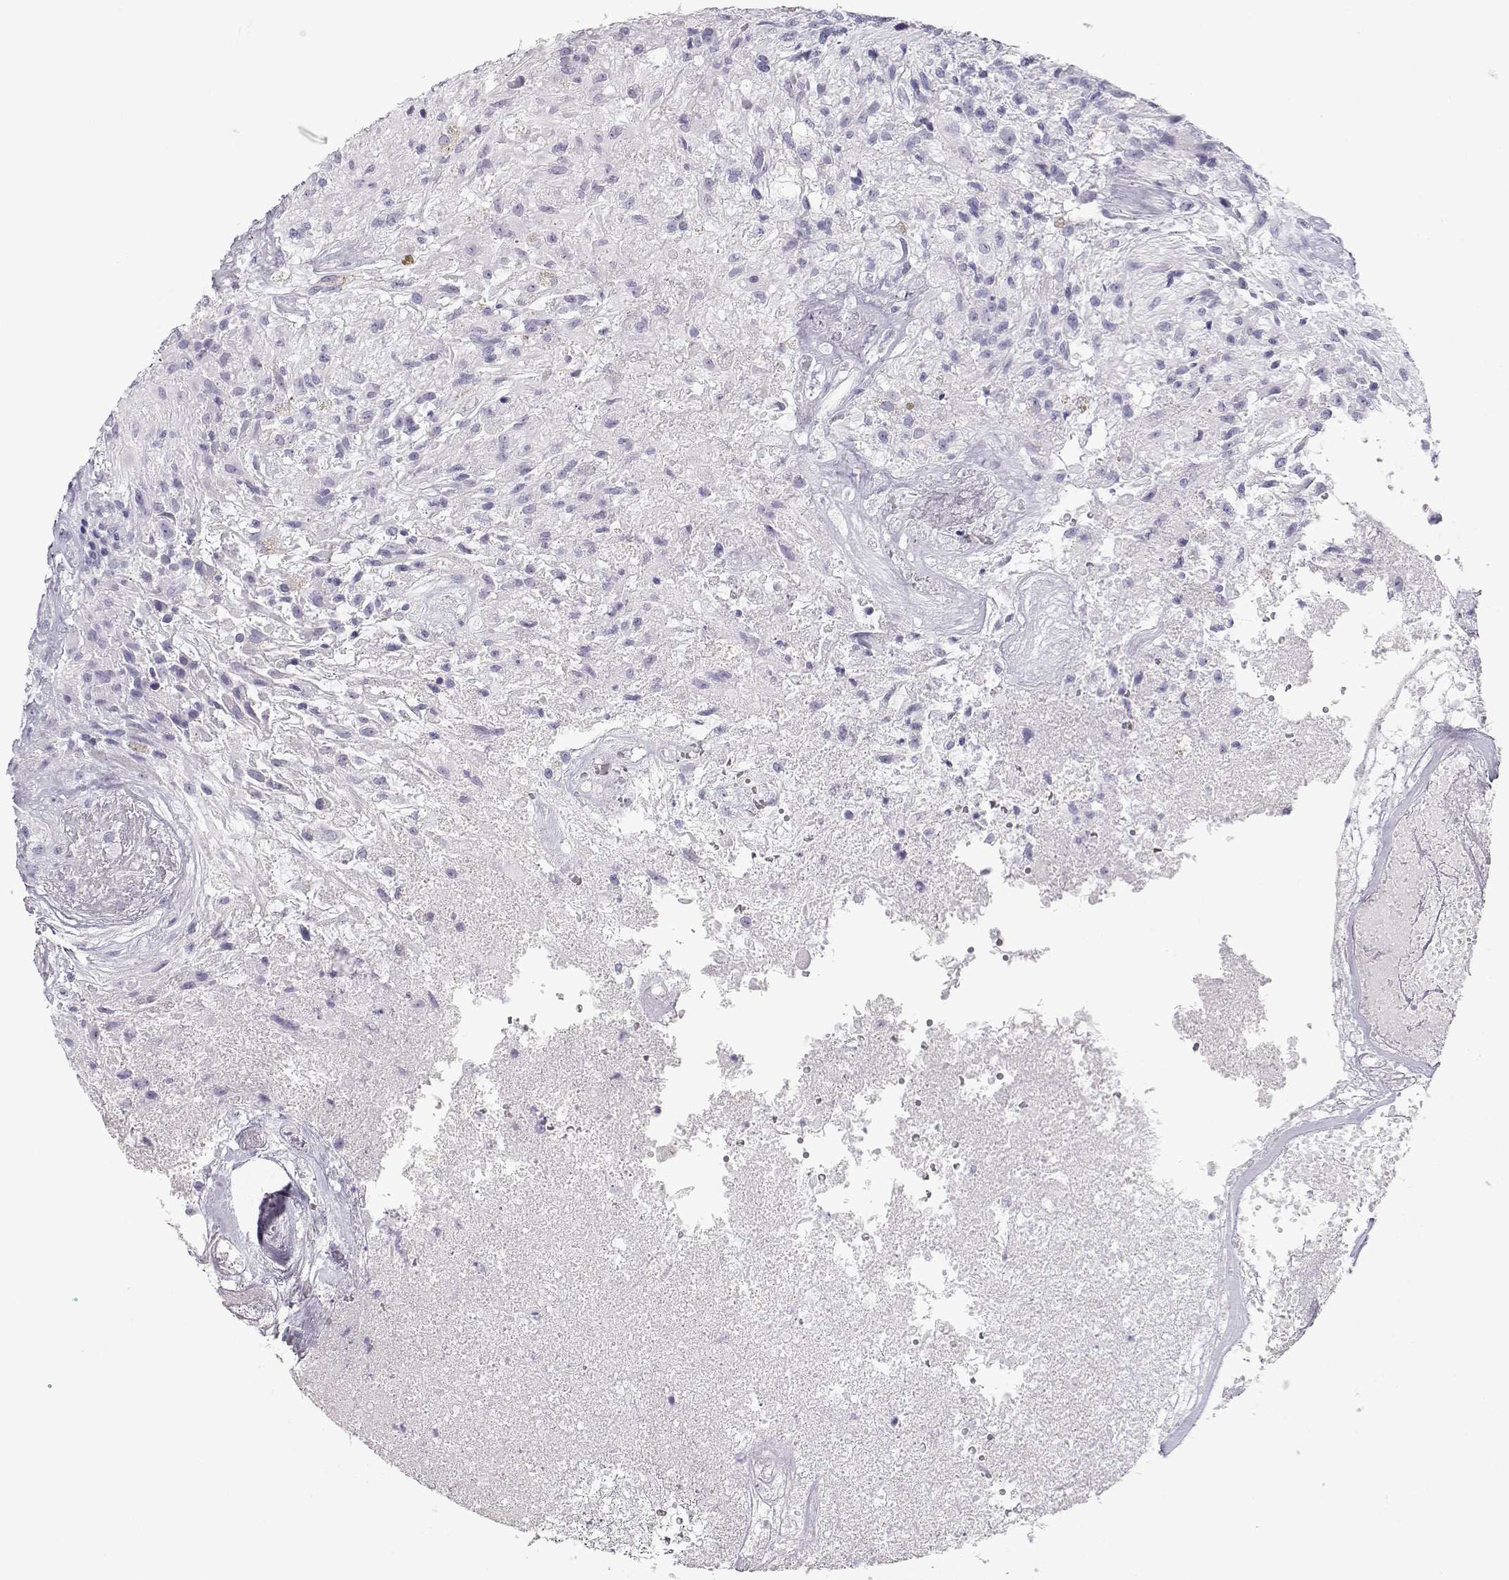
{"staining": {"intensity": "negative", "quantity": "none", "location": "none"}, "tissue": "glioma", "cell_type": "Tumor cells", "image_type": "cancer", "snomed": [{"axis": "morphology", "description": "Glioma, malignant, High grade"}, {"axis": "topography", "description": "Brain"}], "caption": "IHC of glioma displays no staining in tumor cells.", "gene": "TKTL1", "patient": {"sex": "male", "age": 56}}